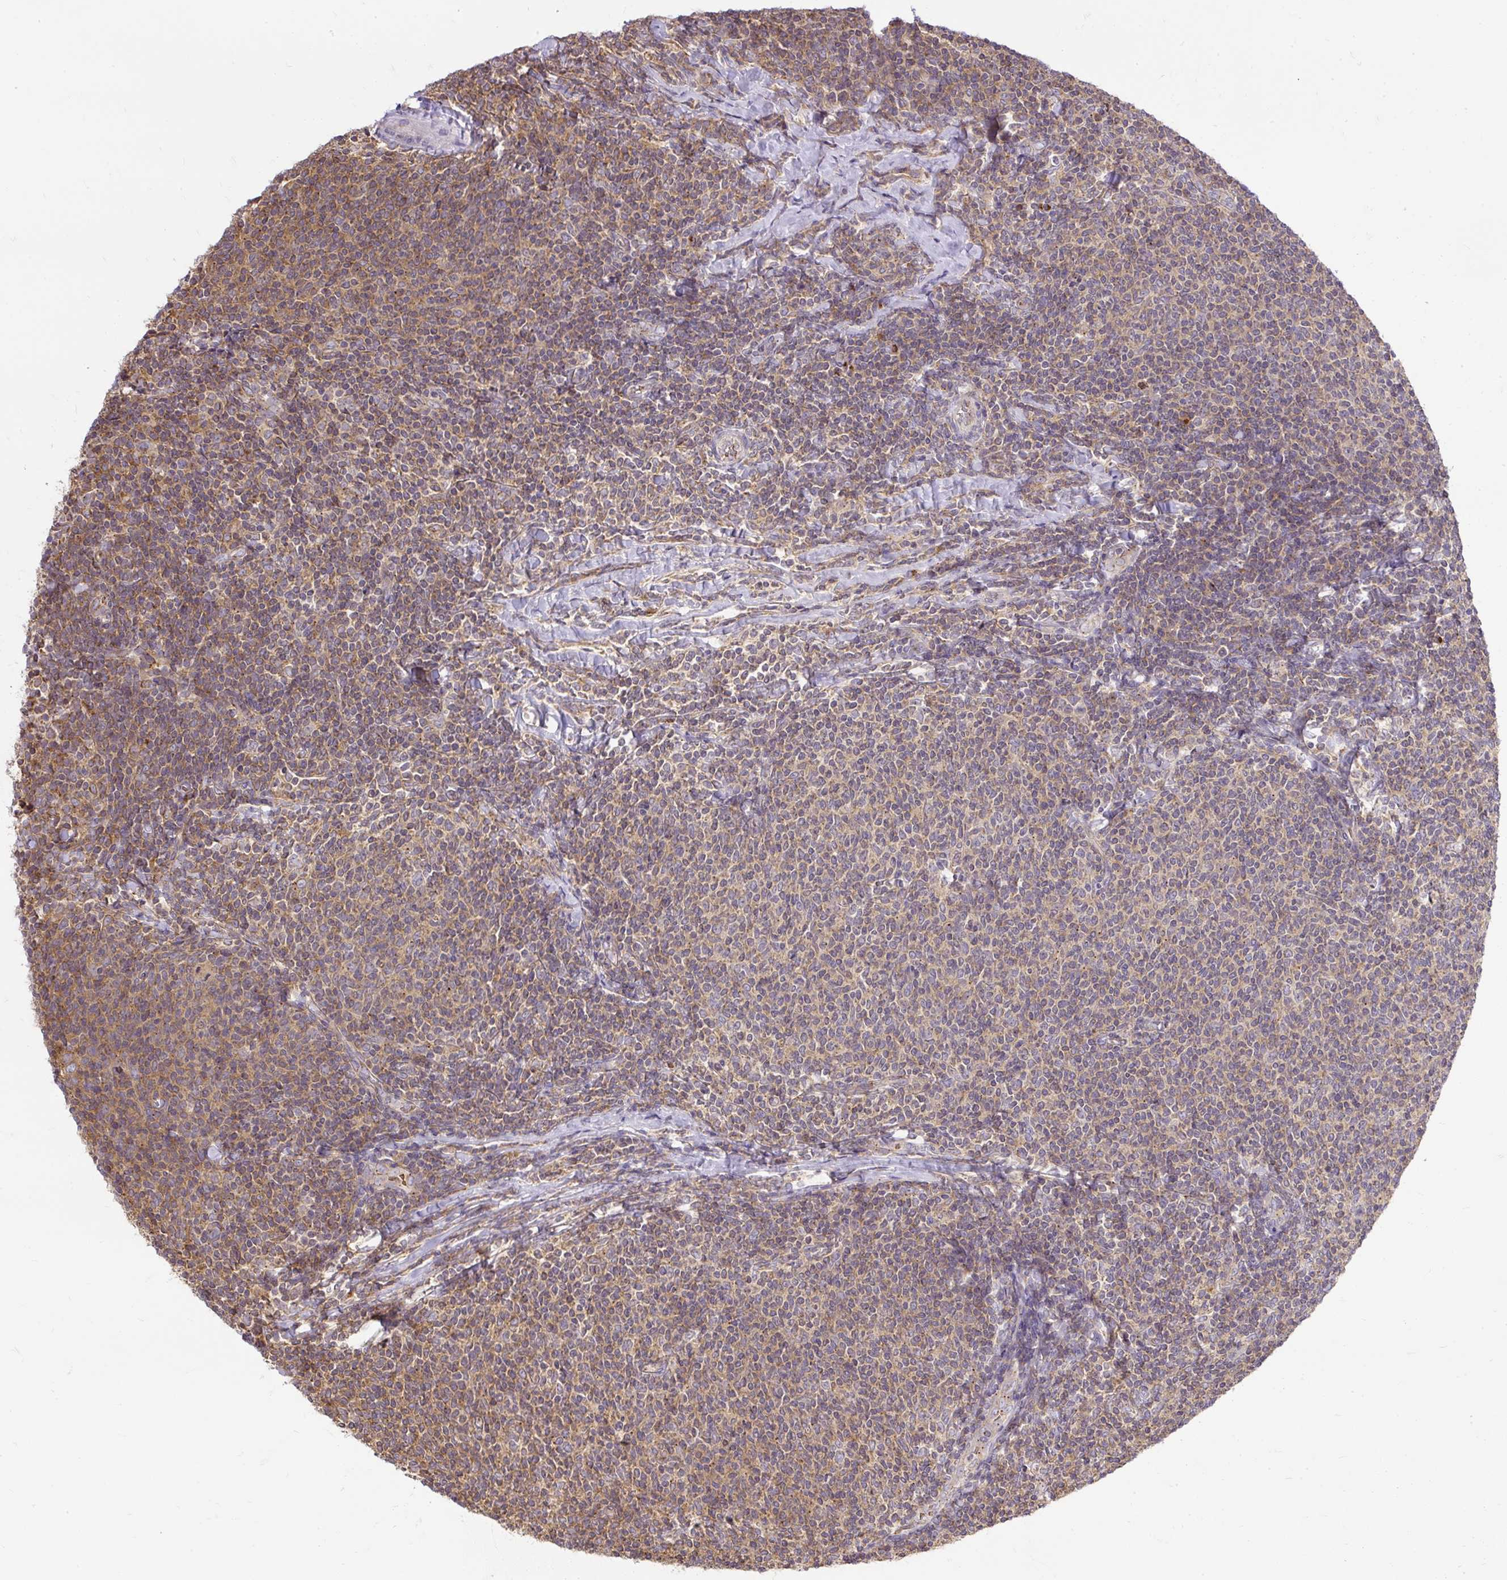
{"staining": {"intensity": "moderate", "quantity": ">75%", "location": "cytoplasmic/membranous"}, "tissue": "lymphoma", "cell_type": "Tumor cells", "image_type": "cancer", "snomed": [{"axis": "morphology", "description": "Malignant lymphoma, non-Hodgkin's type, Low grade"}, {"axis": "topography", "description": "Lymph node"}], "caption": "Tumor cells exhibit medium levels of moderate cytoplasmic/membranous staining in approximately >75% of cells in human malignant lymphoma, non-Hodgkin's type (low-grade).", "gene": "SMC4", "patient": {"sex": "male", "age": 52}}